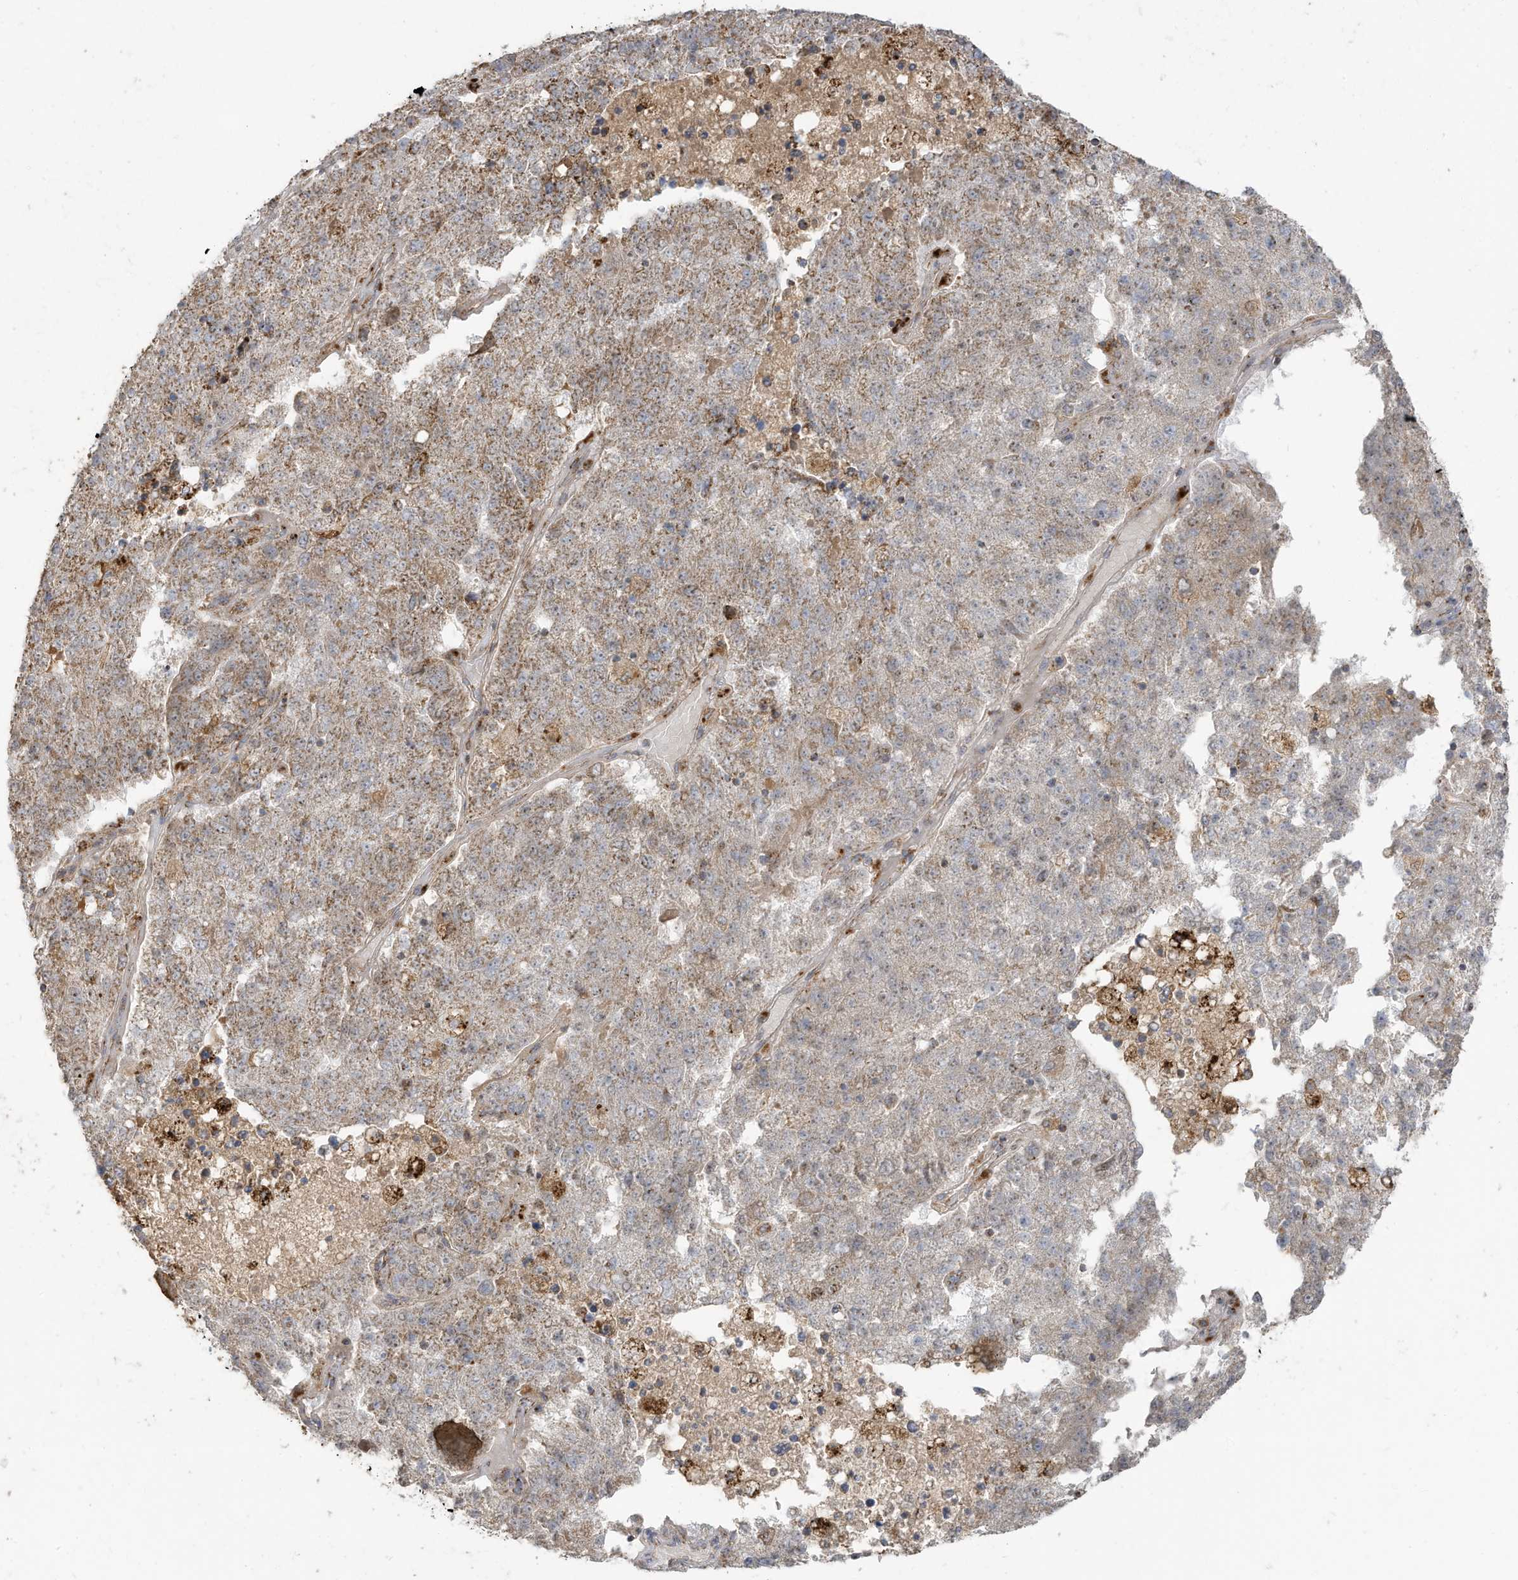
{"staining": {"intensity": "moderate", "quantity": "25%-75%", "location": "cytoplasmic/membranous"}, "tissue": "pancreatic cancer", "cell_type": "Tumor cells", "image_type": "cancer", "snomed": [{"axis": "morphology", "description": "Adenocarcinoma, NOS"}, {"axis": "topography", "description": "Pancreas"}], "caption": "IHC photomicrograph of neoplastic tissue: human adenocarcinoma (pancreatic) stained using immunohistochemistry exhibits medium levels of moderate protein expression localized specifically in the cytoplasmic/membranous of tumor cells, appearing as a cytoplasmic/membranous brown color.", "gene": "C2orf74", "patient": {"sex": "female", "age": 61}}